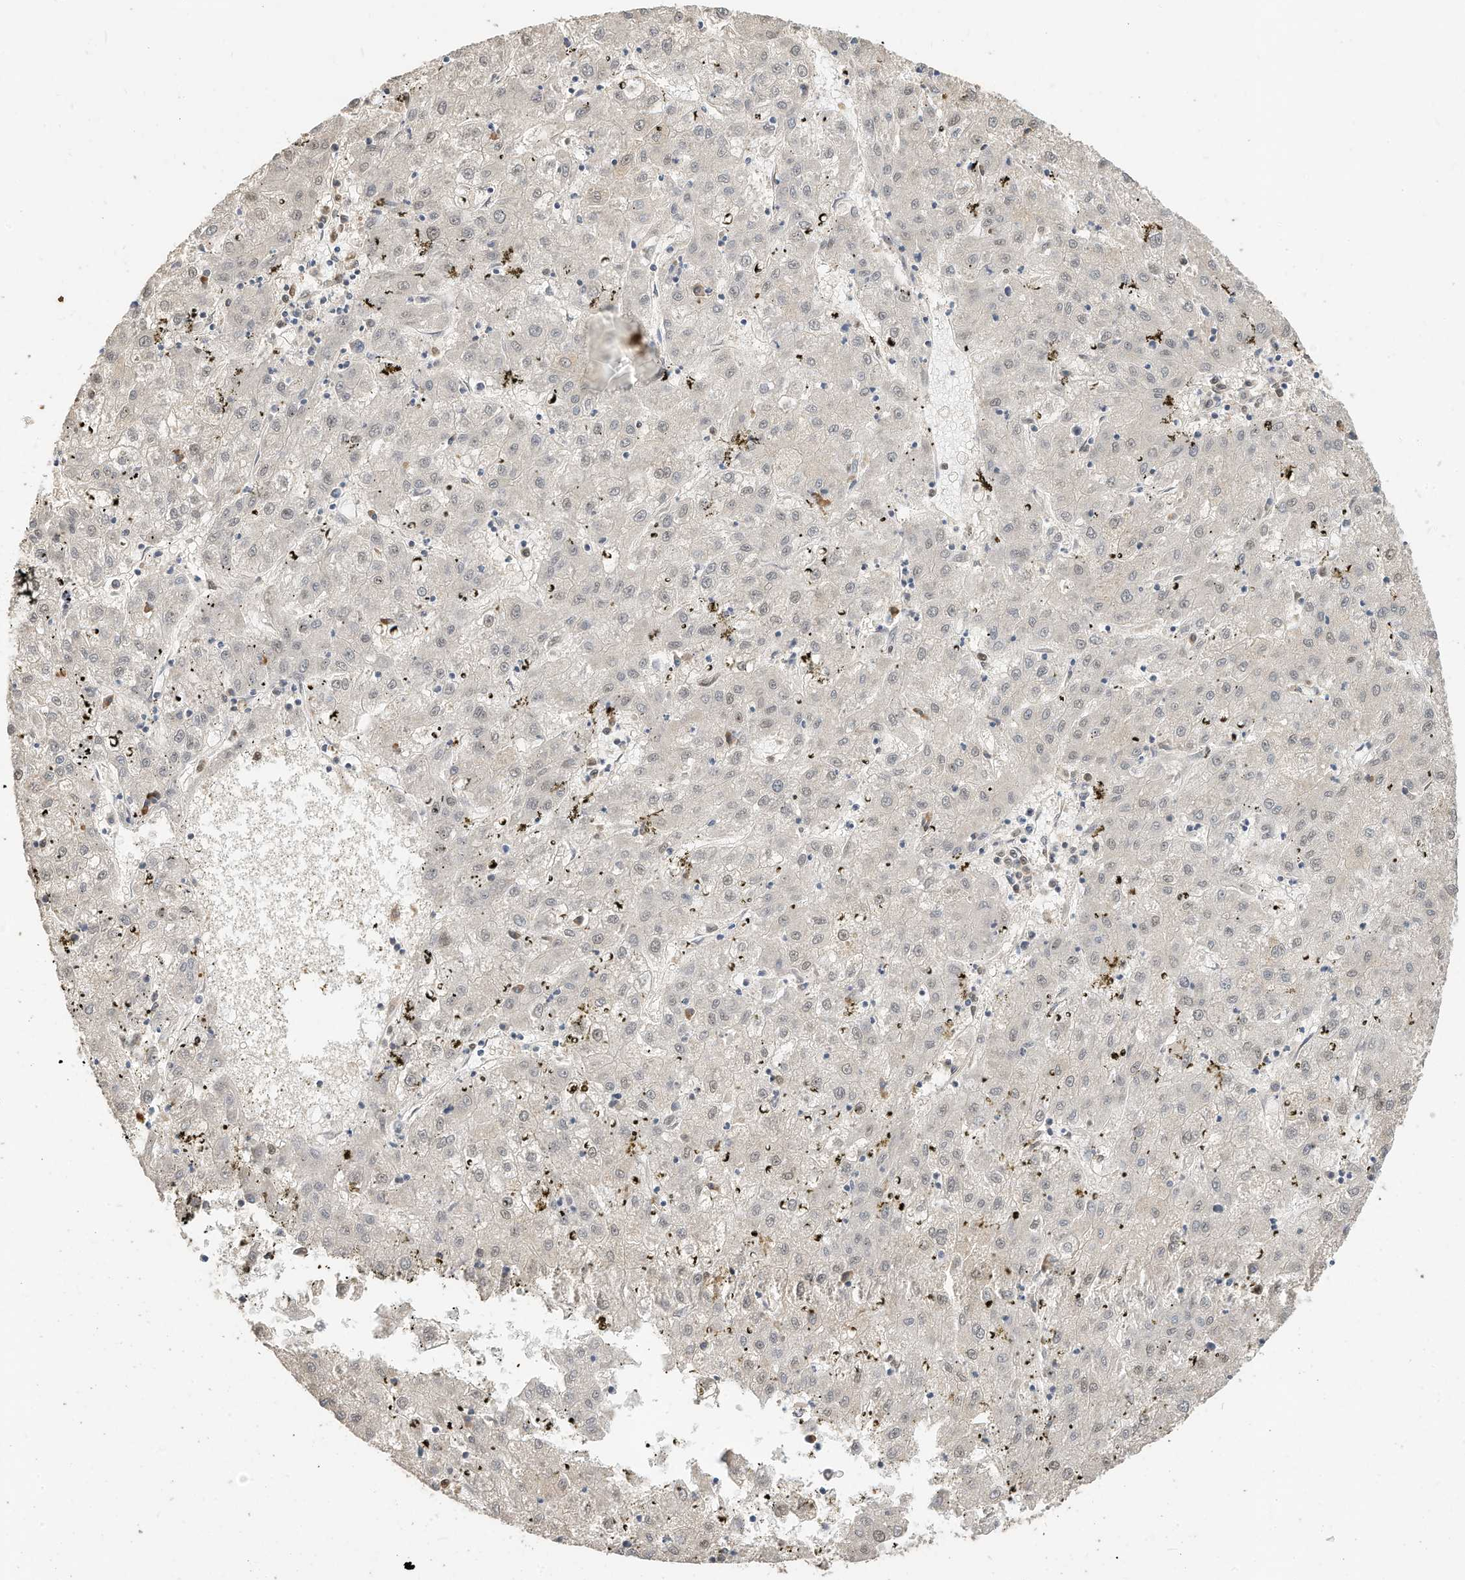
{"staining": {"intensity": "weak", "quantity": "25%-75%", "location": "nuclear"}, "tissue": "liver cancer", "cell_type": "Tumor cells", "image_type": "cancer", "snomed": [{"axis": "morphology", "description": "Carcinoma, Hepatocellular, NOS"}, {"axis": "topography", "description": "Liver"}], "caption": "The immunohistochemical stain shows weak nuclear staining in tumor cells of liver cancer tissue. (brown staining indicates protein expression, while blue staining denotes nuclei).", "gene": "OFD1", "patient": {"sex": "male", "age": 72}}